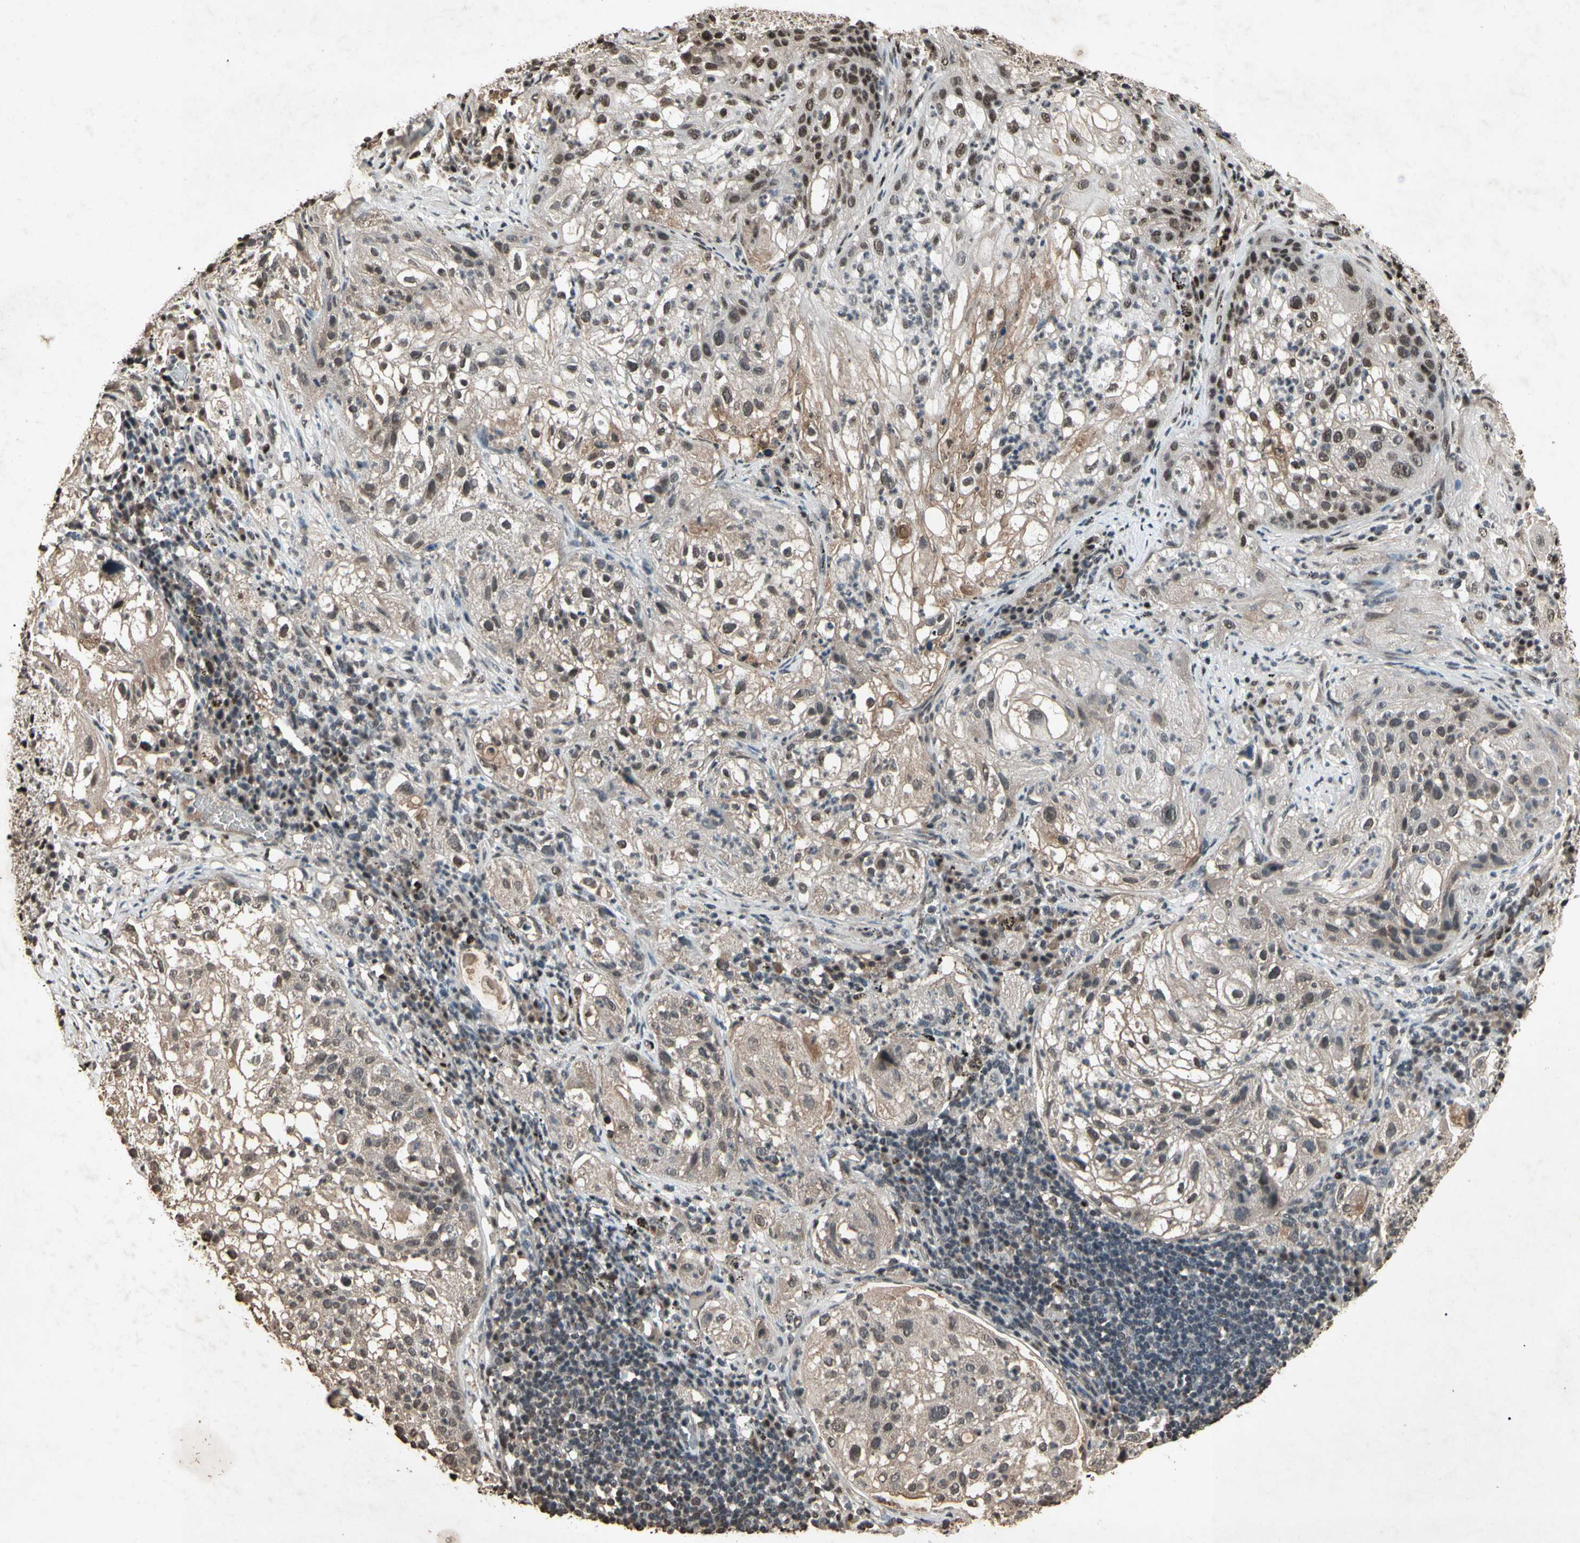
{"staining": {"intensity": "weak", "quantity": "25%-75%", "location": "cytoplasmic/membranous,nuclear"}, "tissue": "lung cancer", "cell_type": "Tumor cells", "image_type": "cancer", "snomed": [{"axis": "morphology", "description": "Inflammation, NOS"}, {"axis": "morphology", "description": "Squamous cell carcinoma, NOS"}, {"axis": "topography", "description": "Lymph node"}, {"axis": "topography", "description": "Soft tissue"}, {"axis": "topography", "description": "Lung"}], "caption": "Weak cytoplasmic/membranous and nuclear protein expression is identified in about 25%-75% of tumor cells in lung cancer.", "gene": "TBX2", "patient": {"sex": "male", "age": 66}}